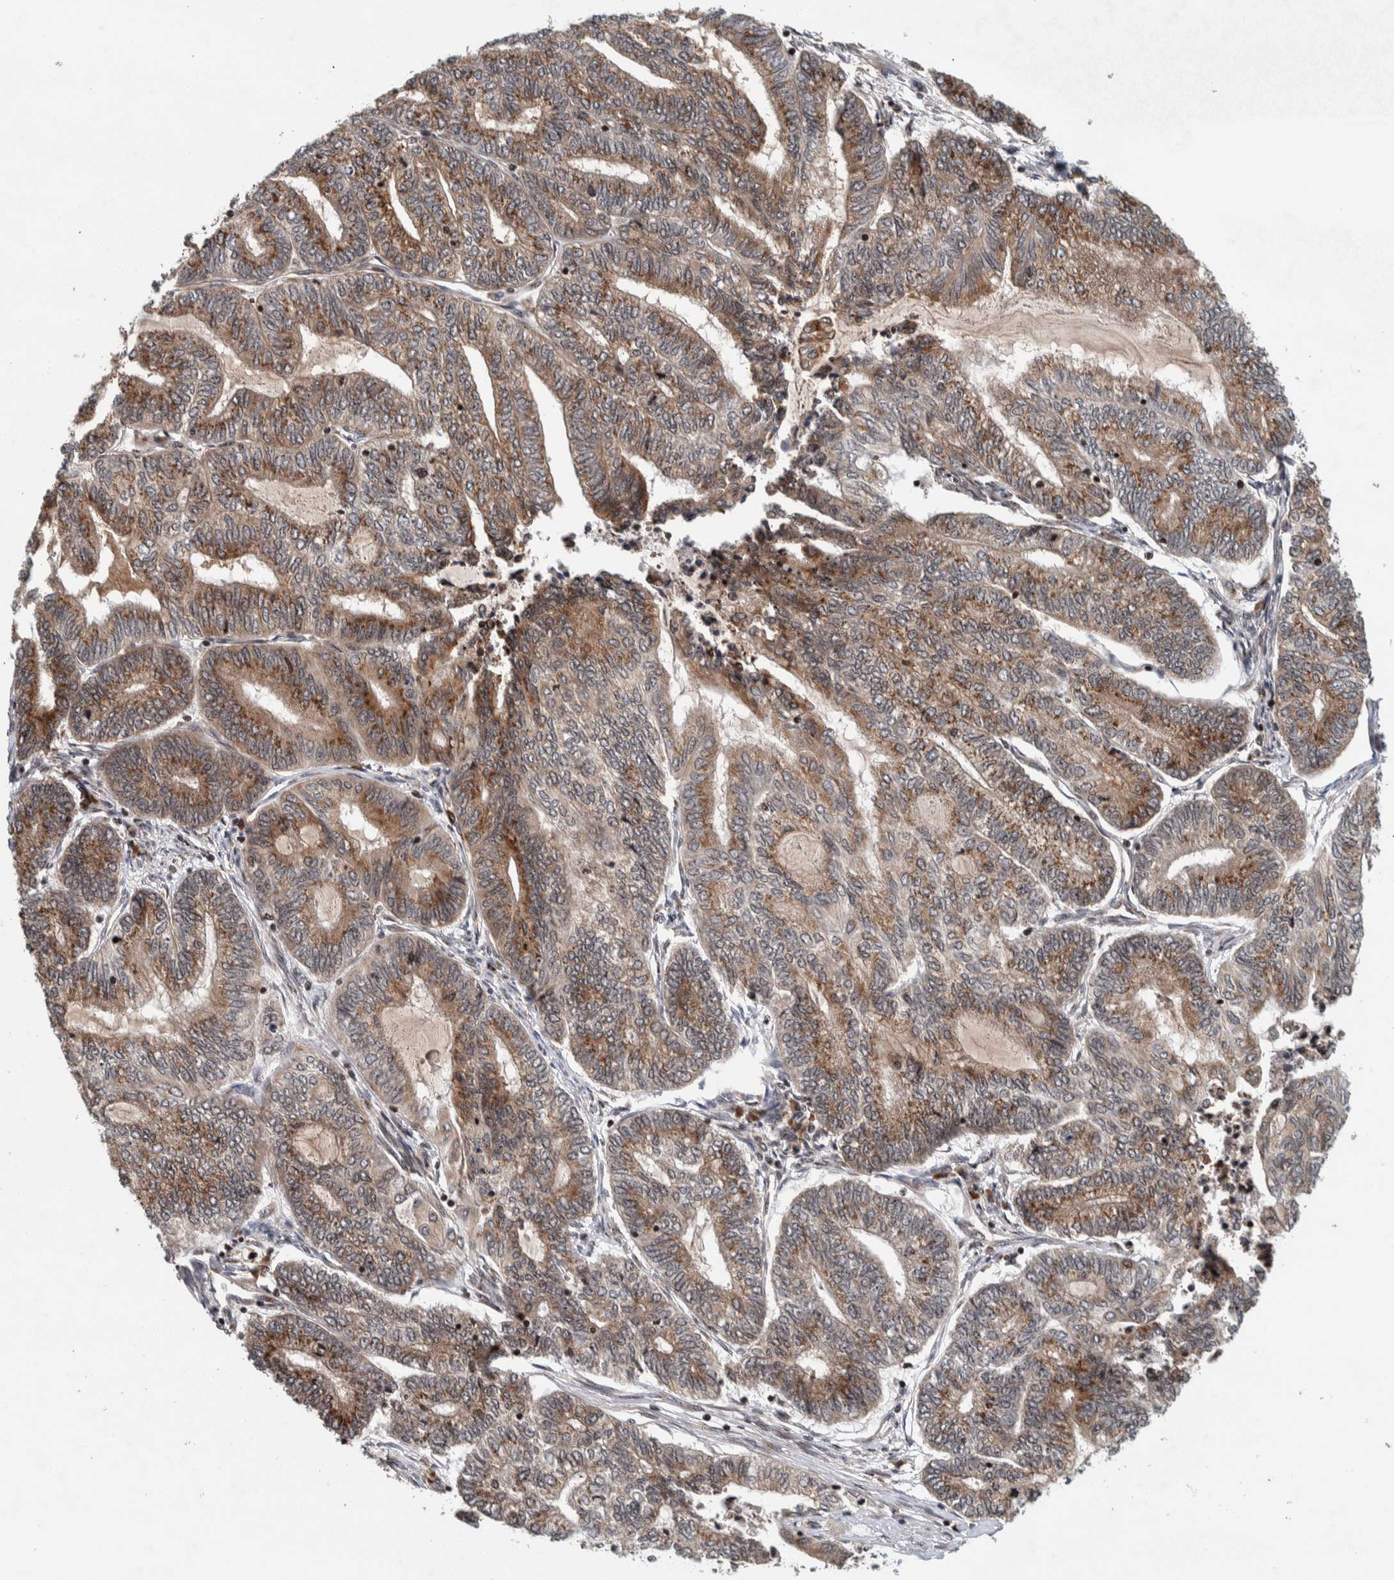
{"staining": {"intensity": "moderate", "quantity": "<25%", "location": "cytoplasmic/membranous"}, "tissue": "endometrial cancer", "cell_type": "Tumor cells", "image_type": "cancer", "snomed": [{"axis": "morphology", "description": "Adenocarcinoma, NOS"}, {"axis": "topography", "description": "Uterus"}, {"axis": "topography", "description": "Endometrium"}], "caption": "Moderate cytoplasmic/membranous positivity for a protein is present in approximately <25% of tumor cells of endometrial cancer (adenocarcinoma) using IHC.", "gene": "CCDC182", "patient": {"sex": "female", "age": 70}}